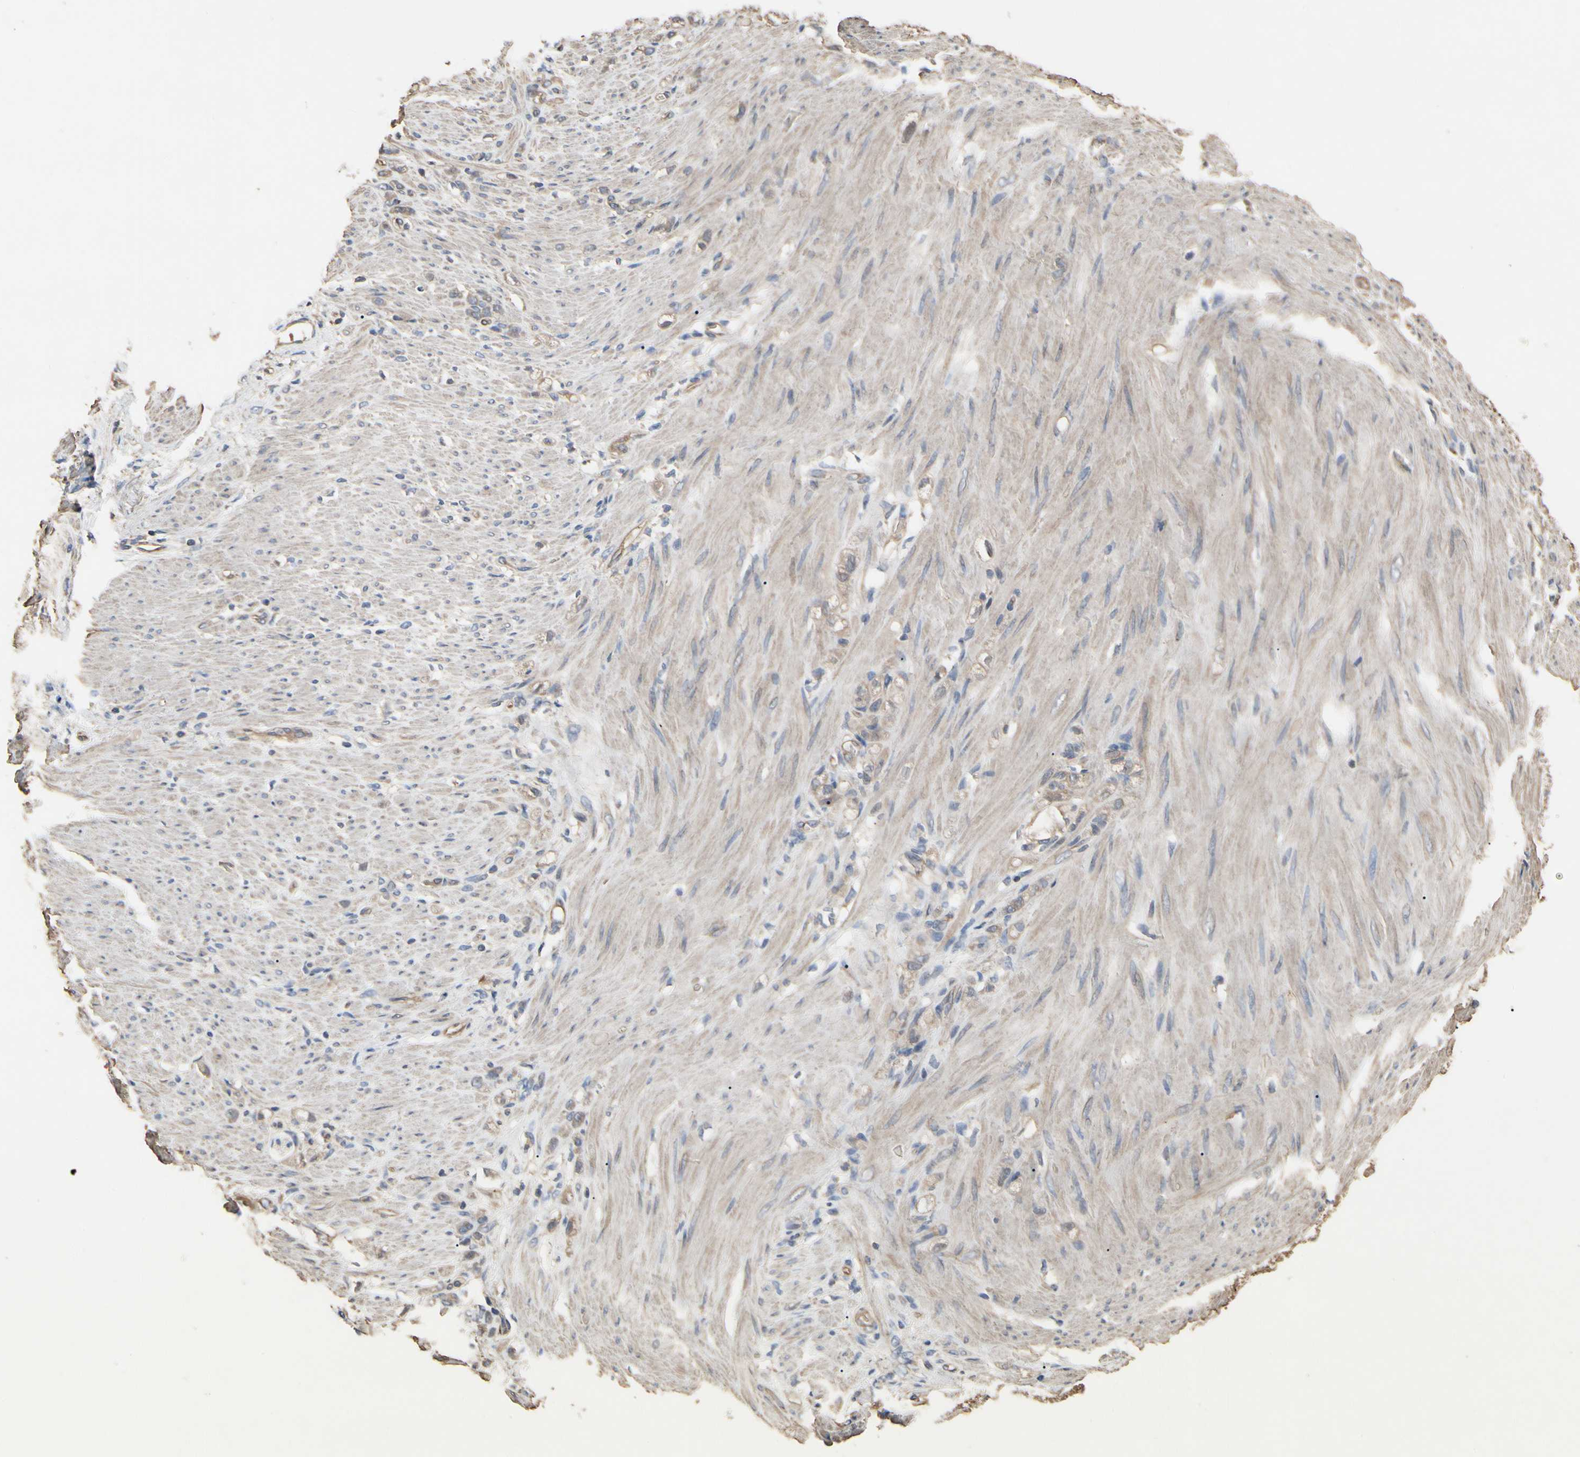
{"staining": {"intensity": "weak", "quantity": ">75%", "location": "cytoplasmic/membranous"}, "tissue": "stomach cancer", "cell_type": "Tumor cells", "image_type": "cancer", "snomed": [{"axis": "morphology", "description": "Adenocarcinoma, NOS"}, {"axis": "topography", "description": "Stomach"}], "caption": "There is low levels of weak cytoplasmic/membranous staining in tumor cells of stomach cancer, as demonstrated by immunohistochemical staining (brown color).", "gene": "PDZK1", "patient": {"sex": "male", "age": 82}}